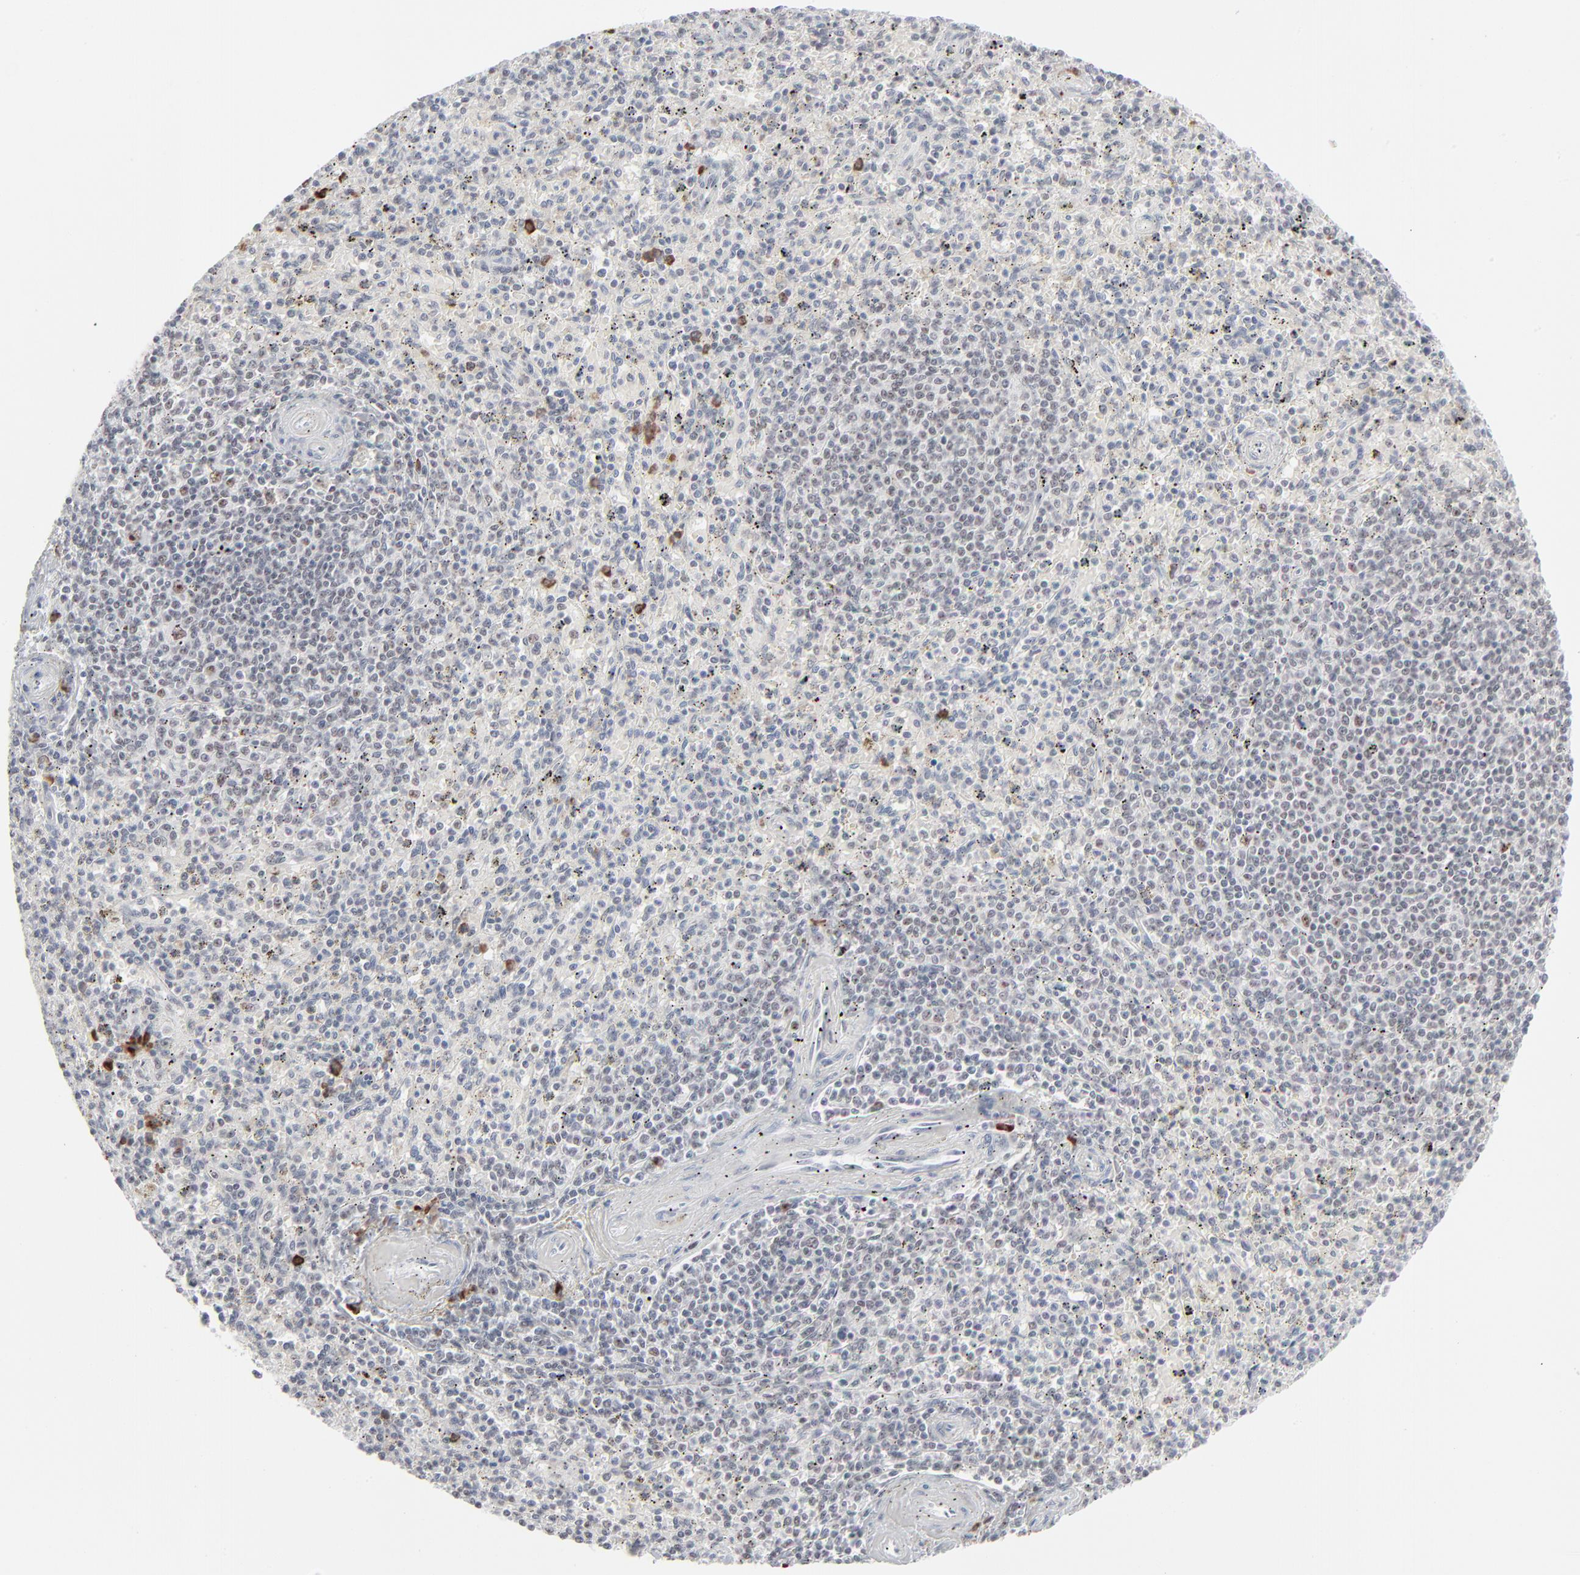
{"staining": {"intensity": "negative", "quantity": "none", "location": "none"}, "tissue": "spleen", "cell_type": "Cells in red pulp", "image_type": "normal", "snomed": [{"axis": "morphology", "description": "Normal tissue, NOS"}, {"axis": "topography", "description": "Spleen"}], "caption": "This image is of benign spleen stained with IHC to label a protein in brown with the nuclei are counter-stained blue. There is no expression in cells in red pulp.", "gene": "MPHOSPH6", "patient": {"sex": "male", "age": 72}}